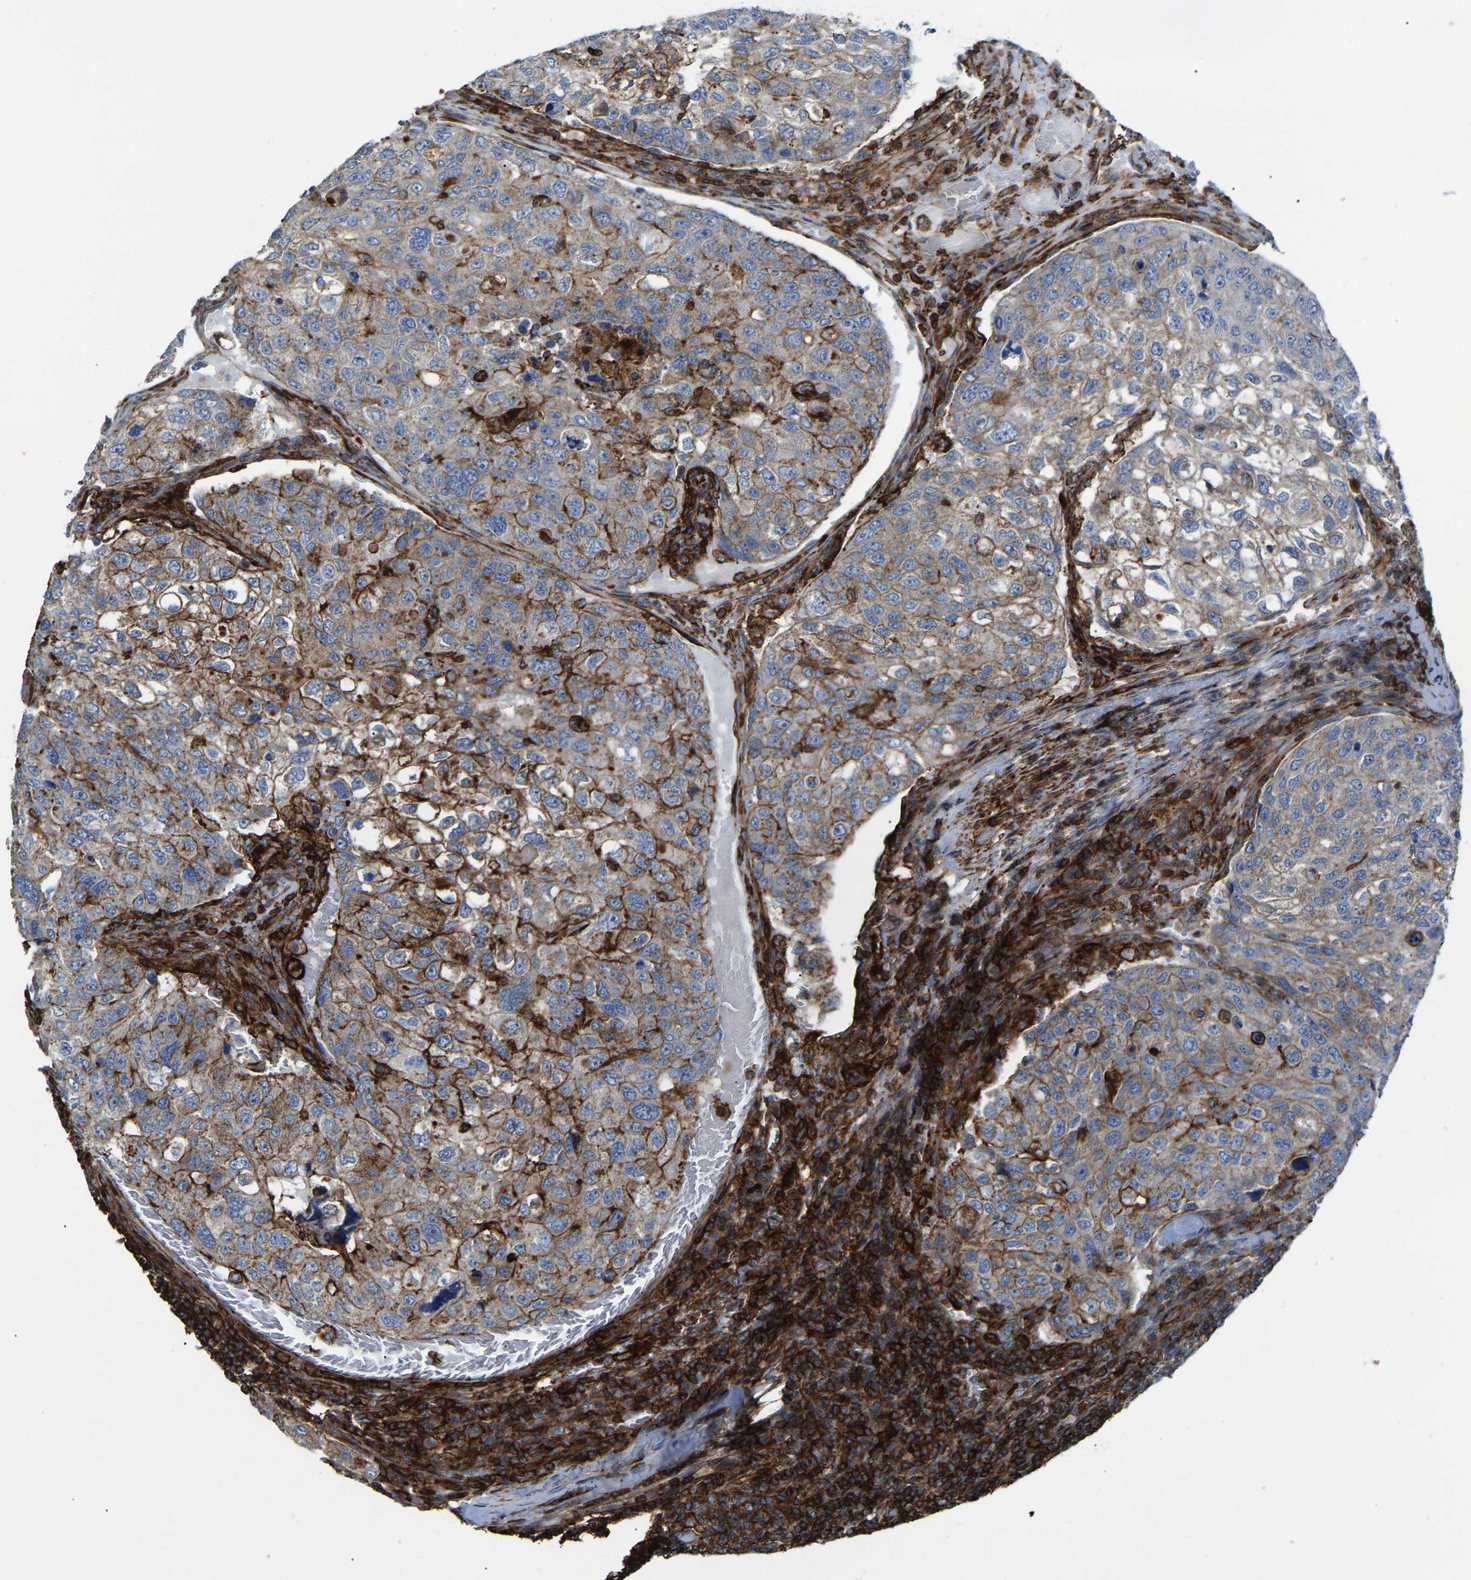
{"staining": {"intensity": "moderate", "quantity": "25%-75%", "location": "cytoplasmic/membranous"}, "tissue": "urothelial cancer", "cell_type": "Tumor cells", "image_type": "cancer", "snomed": [{"axis": "morphology", "description": "Urothelial carcinoma, High grade"}, {"axis": "topography", "description": "Lymph node"}, {"axis": "topography", "description": "Urinary bladder"}], "caption": "An image showing moderate cytoplasmic/membranous positivity in about 25%-75% of tumor cells in urothelial cancer, as visualized by brown immunohistochemical staining.", "gene": "AGPAT2", "patient": {"sex": "male", "age": 51}}